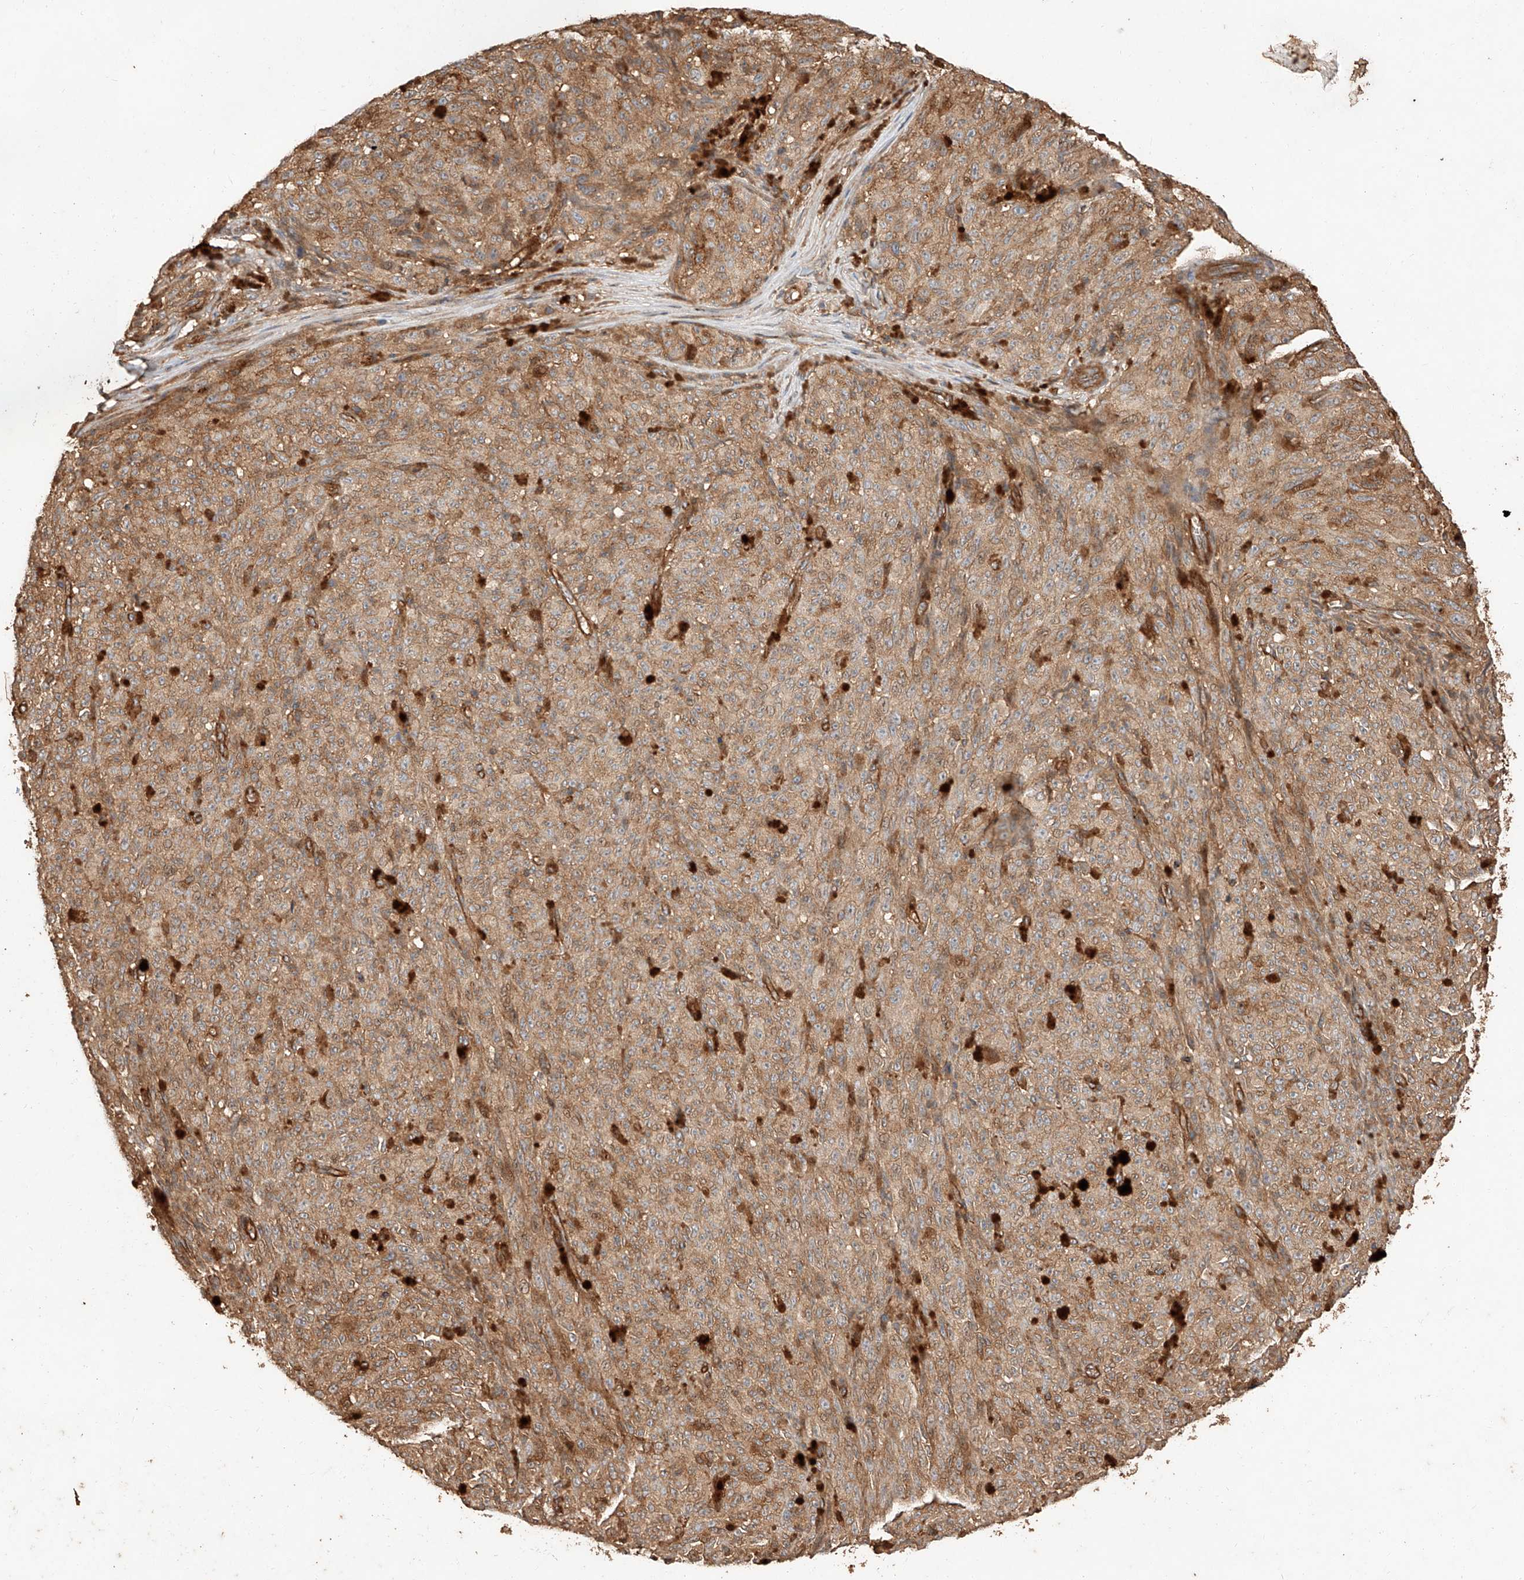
{"staining": {"intensity": "moderate", "quantity": ">75%", "location": "cytoplasmic/membranous"}, "tissue": "melanoma", "cell_type": "Tumor cells", "image_type": "cancer", "snomed": [{"axis": "morphology", "description": "Malignant melanoma, NOS"}, {"axis": "topography", "description": "Skin"}], "caption": "An immunohistochemistry photomicrograph of neoplastic tissue is shown. Protein staining in brown labels moderate cytoplasmic/membranous positivity in malignant melanoma within tumor cells.", "gene": "GHDC", "patient": {"sex": "female", "age": 82}}